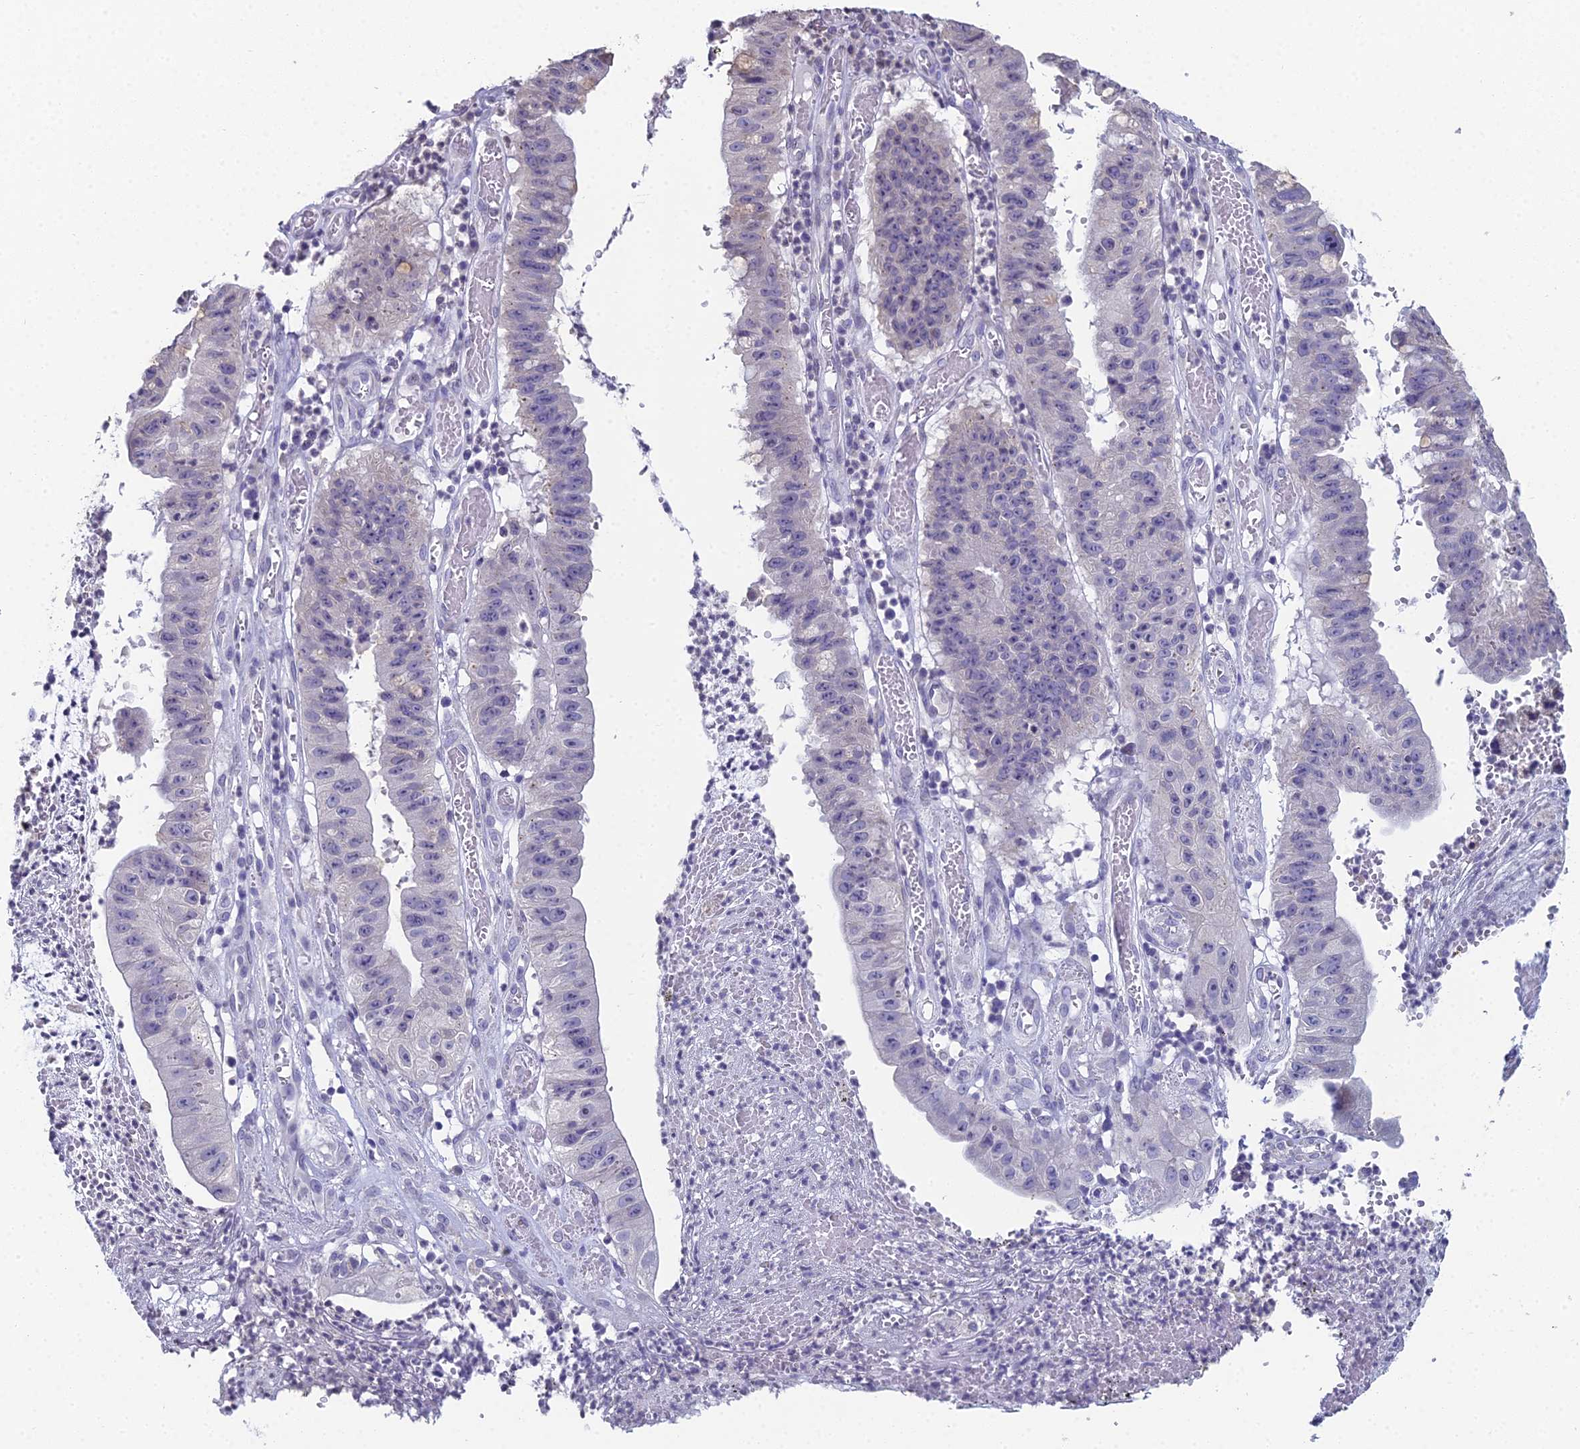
{"staining": {"intensity": "weak", "quantity": "<25%", "location": "cytoplasmic/membranous"}, "tissue": "stomach cancer", "cell_type": "Tumor cells", "image_type": "cancer", "snomed": [{"axis": "morphology", "description": "Adenocarcinoma, NOS"}, {"axis": "topography", "description": "Stomach"}], "caption": "This is an immunohistochemistry (IHC) photomicrograph of adenocarcinoma (stomach). There is no staining in tumor cells.", "gene": "PRR22", "patient": {"sex": "male", "age": 59}}